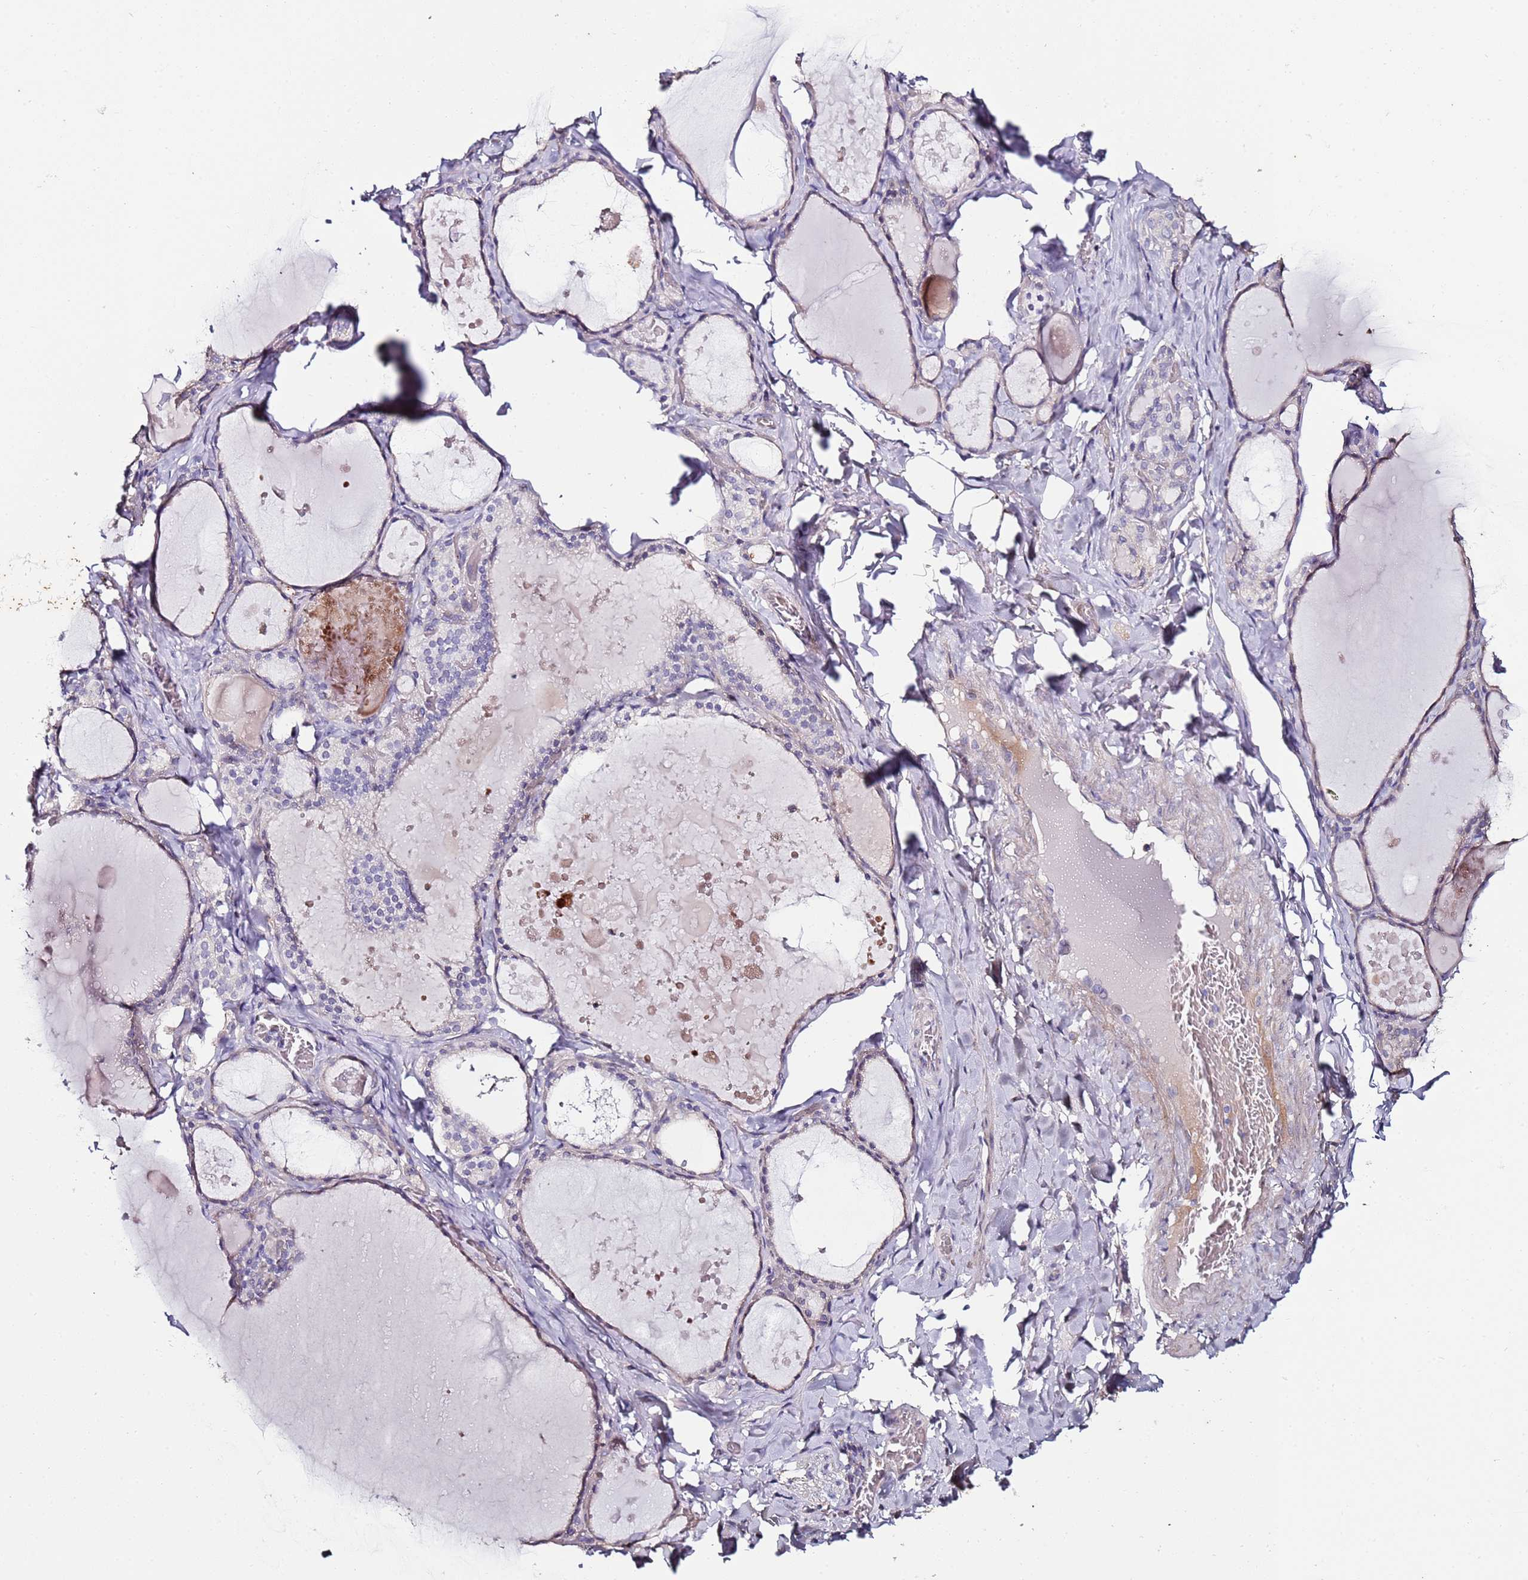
{"staining": {"intensity": "negative", "quantity": "none", "location": "none"}, "tissue": "thyroid gland", "cell_type": "Glandular cells", "image_type": "normal", "snomed": [{"axis": "morphology", "description": "Normal tissue, NOS"}, {"axis": "topography", "description": "Thyroid gland"}], "caption": "This is an immunohistochemistry (IHC) histopathology image of benign thyroid gland. There is no expression in glandular cells.", "gene": "C3orf80", "patient": {"sex": "male", "age": 56}}